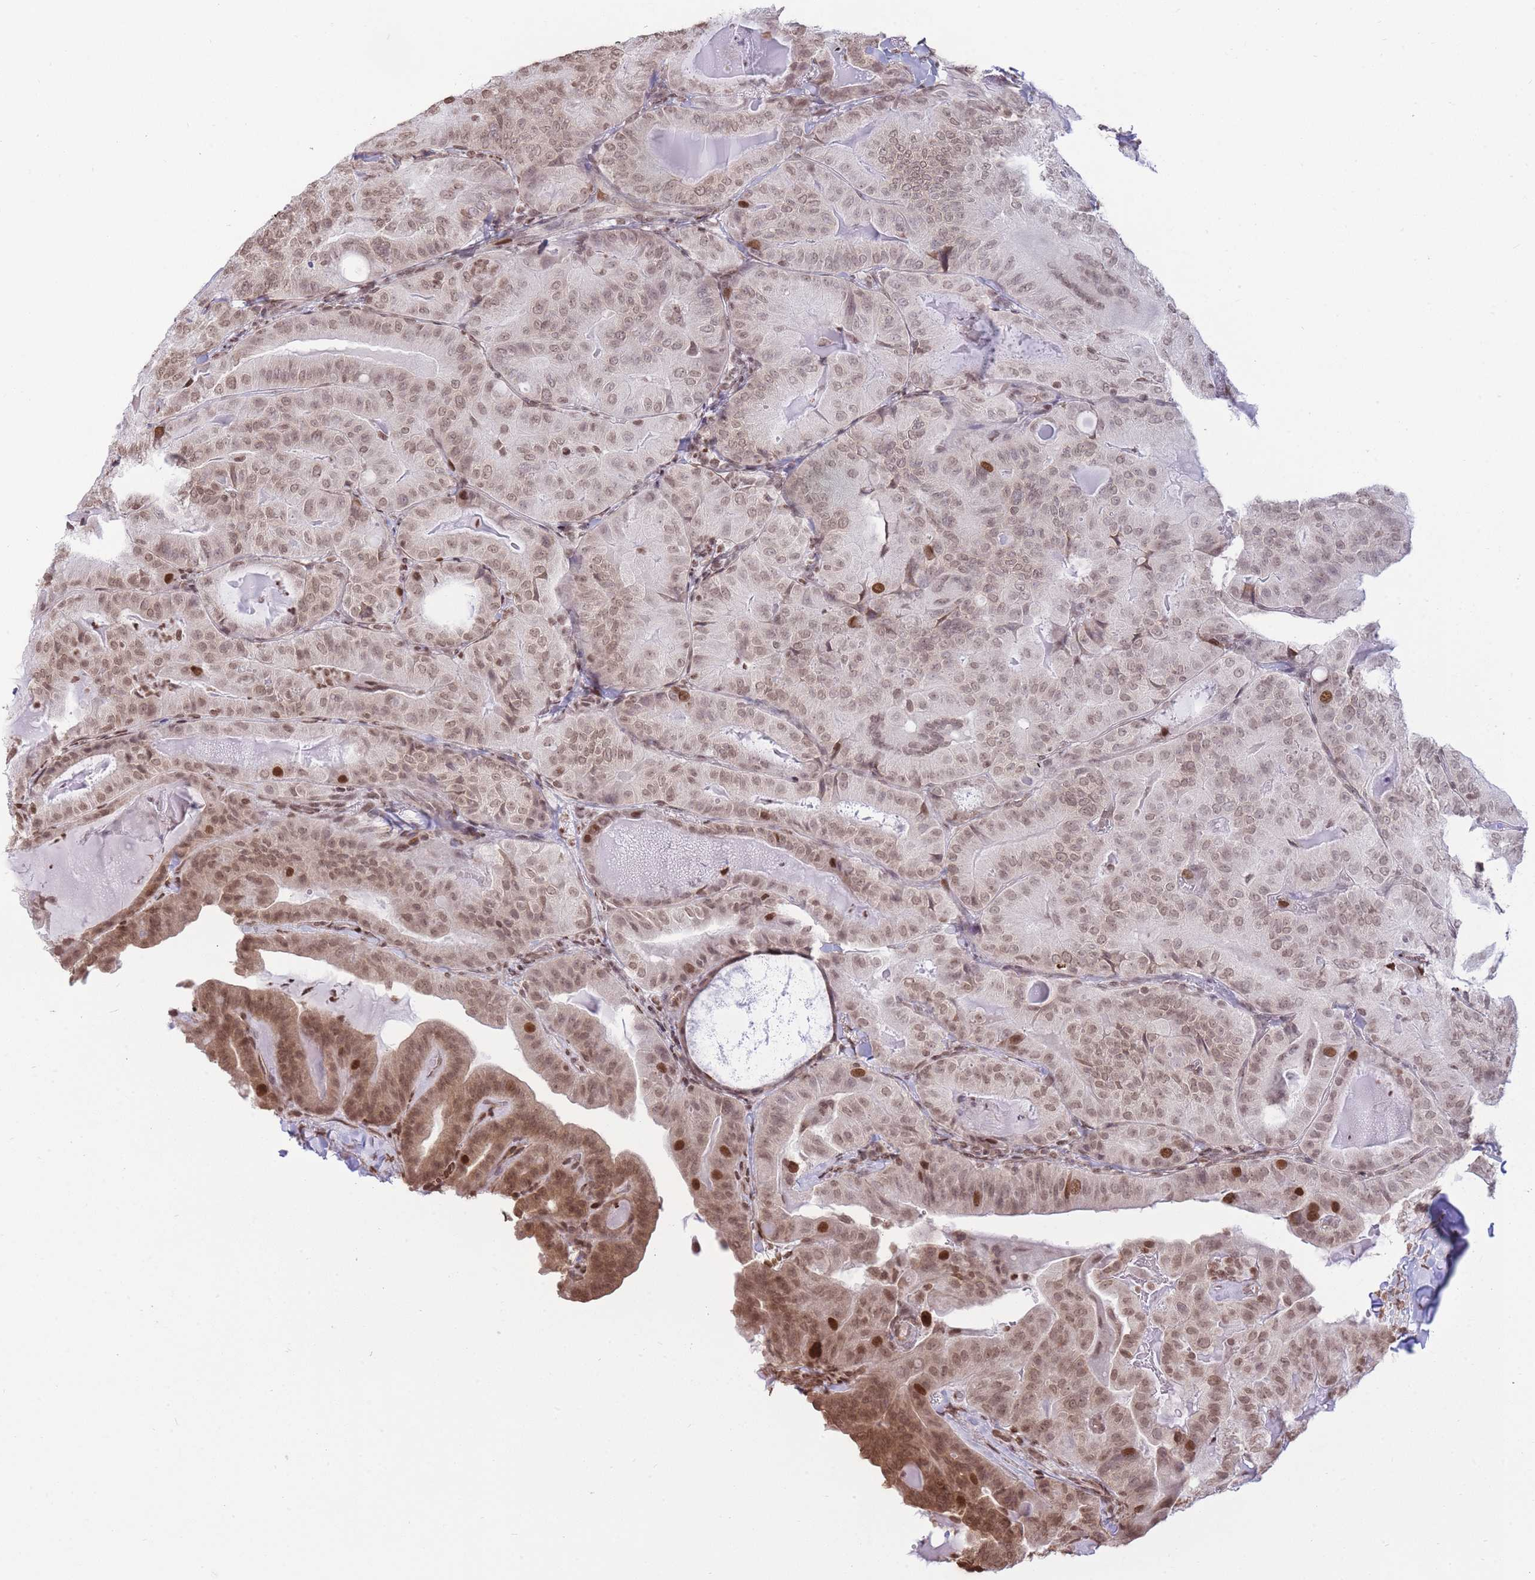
{"staining": {"intensity": "moderate", "quantity": ">75%", "location": "nuclear"}, "tissue": "thyroid cancer", "cell_type": "Tumor cells", "image_type": "cancer", "snomed": [{"axis": "morphology", "description": "Papillary adenocarcinoma, NOS"}, {"axis": "topography", "description": "Thyroid gland"}], "caption": "Thyroid cancer (papillary adenocarcinoma) stained with a protein marker reveals moderate staining in tumor cells.", "gene": "SHISAL1", "patient": {"sex": "female", "age": 68}}